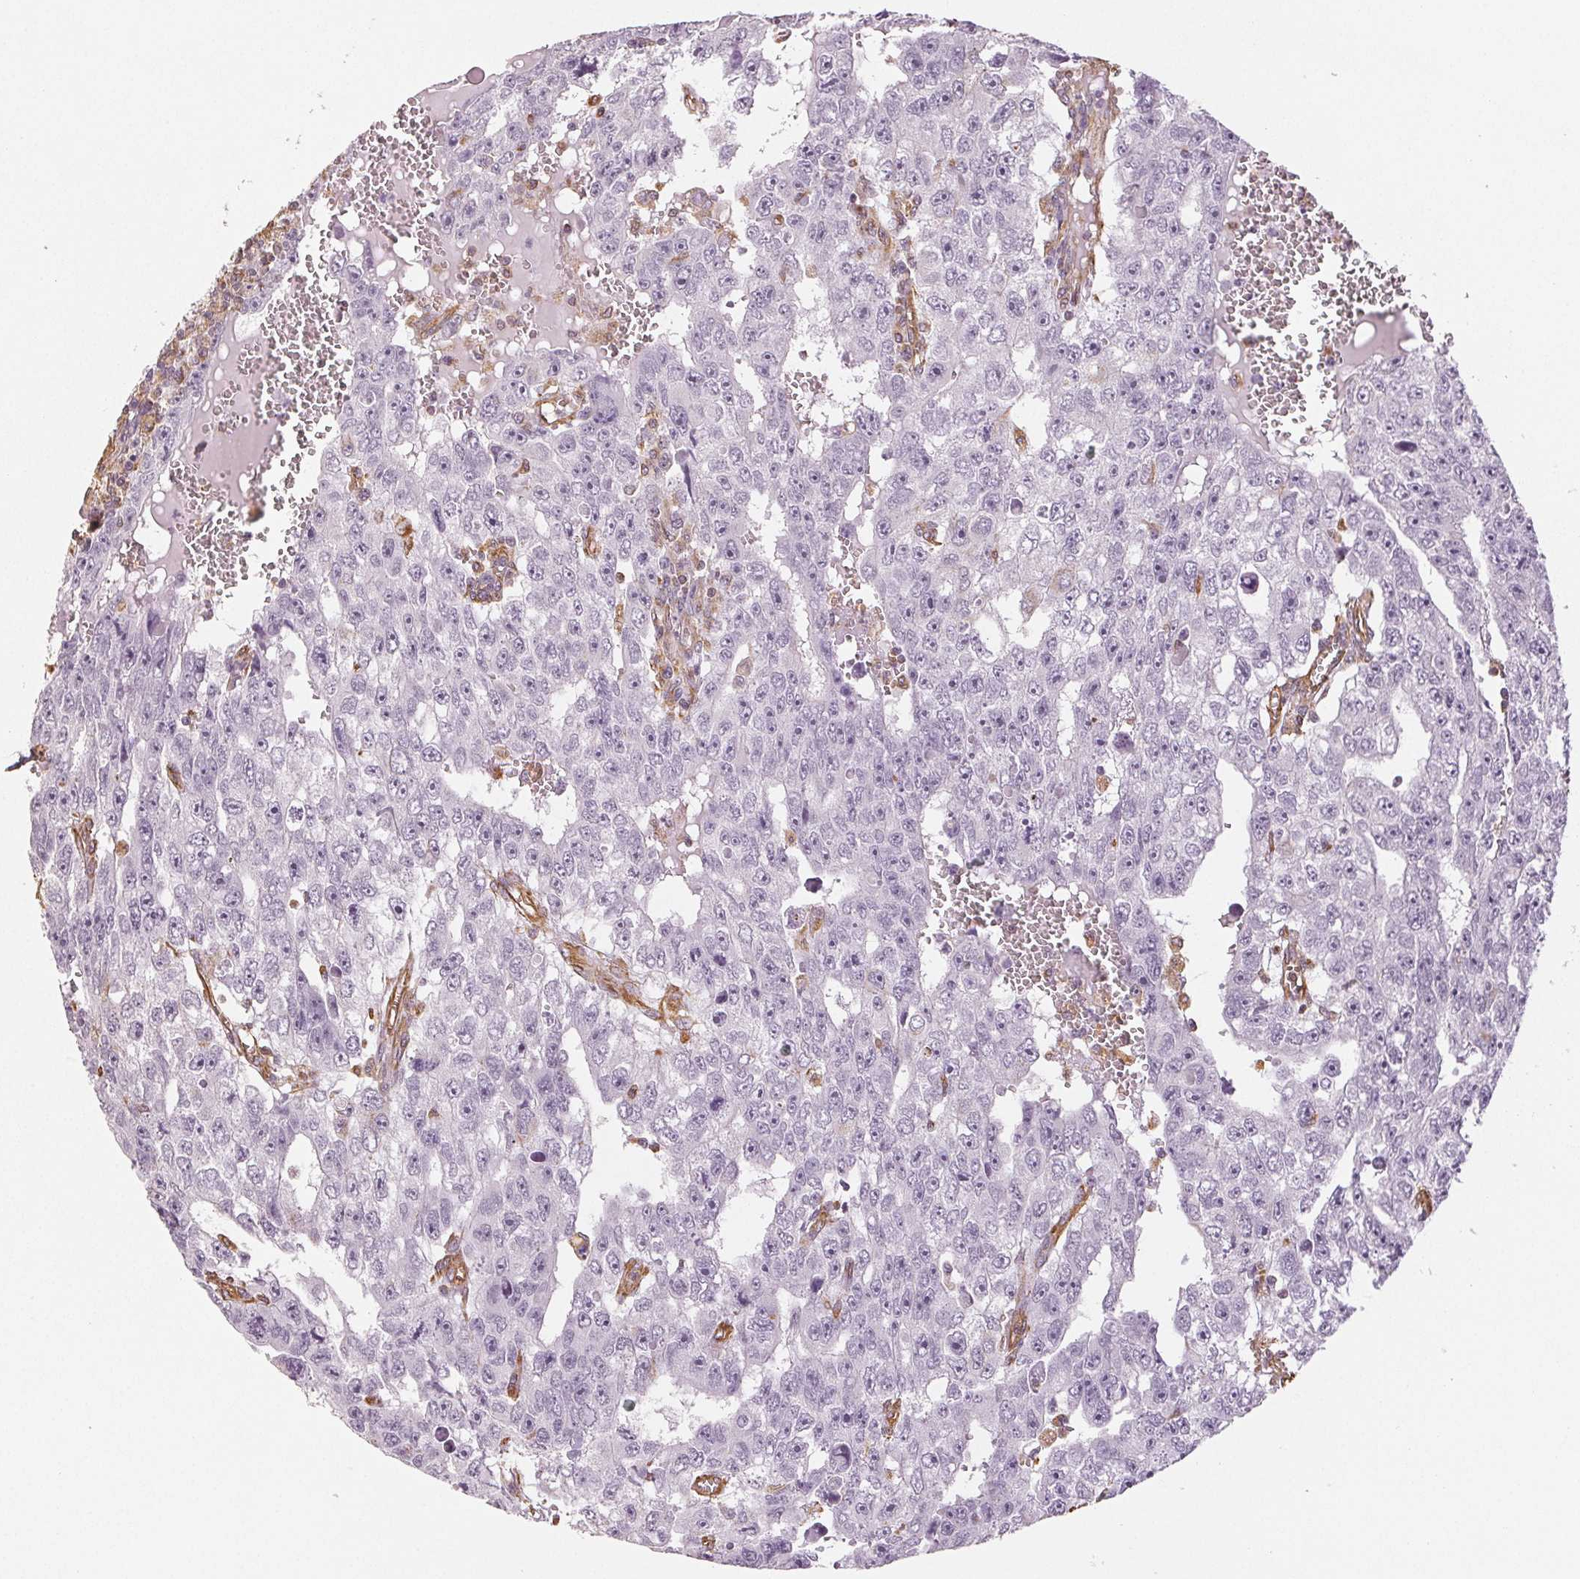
{"staining": {"intensity": "negative", "quantity": "none", "location": "none"}, "tissue": "testis cancer", "cell_type": "Tumor cells", "image_type": "cancer", "snomed": [{"axis": "morphology", "description": "Carcinoma, Embryonal, NOS"}, {"axis": "topography", "description": "Testis"}], "caption": "An IHC photomicrograph of embryonal carcinoma (testis) is shown. There is no staining in tumor cells of embryonal carcinoma (testis).", "gene": "COL7A1", "patient": {"sex": "male", "age": 20}}